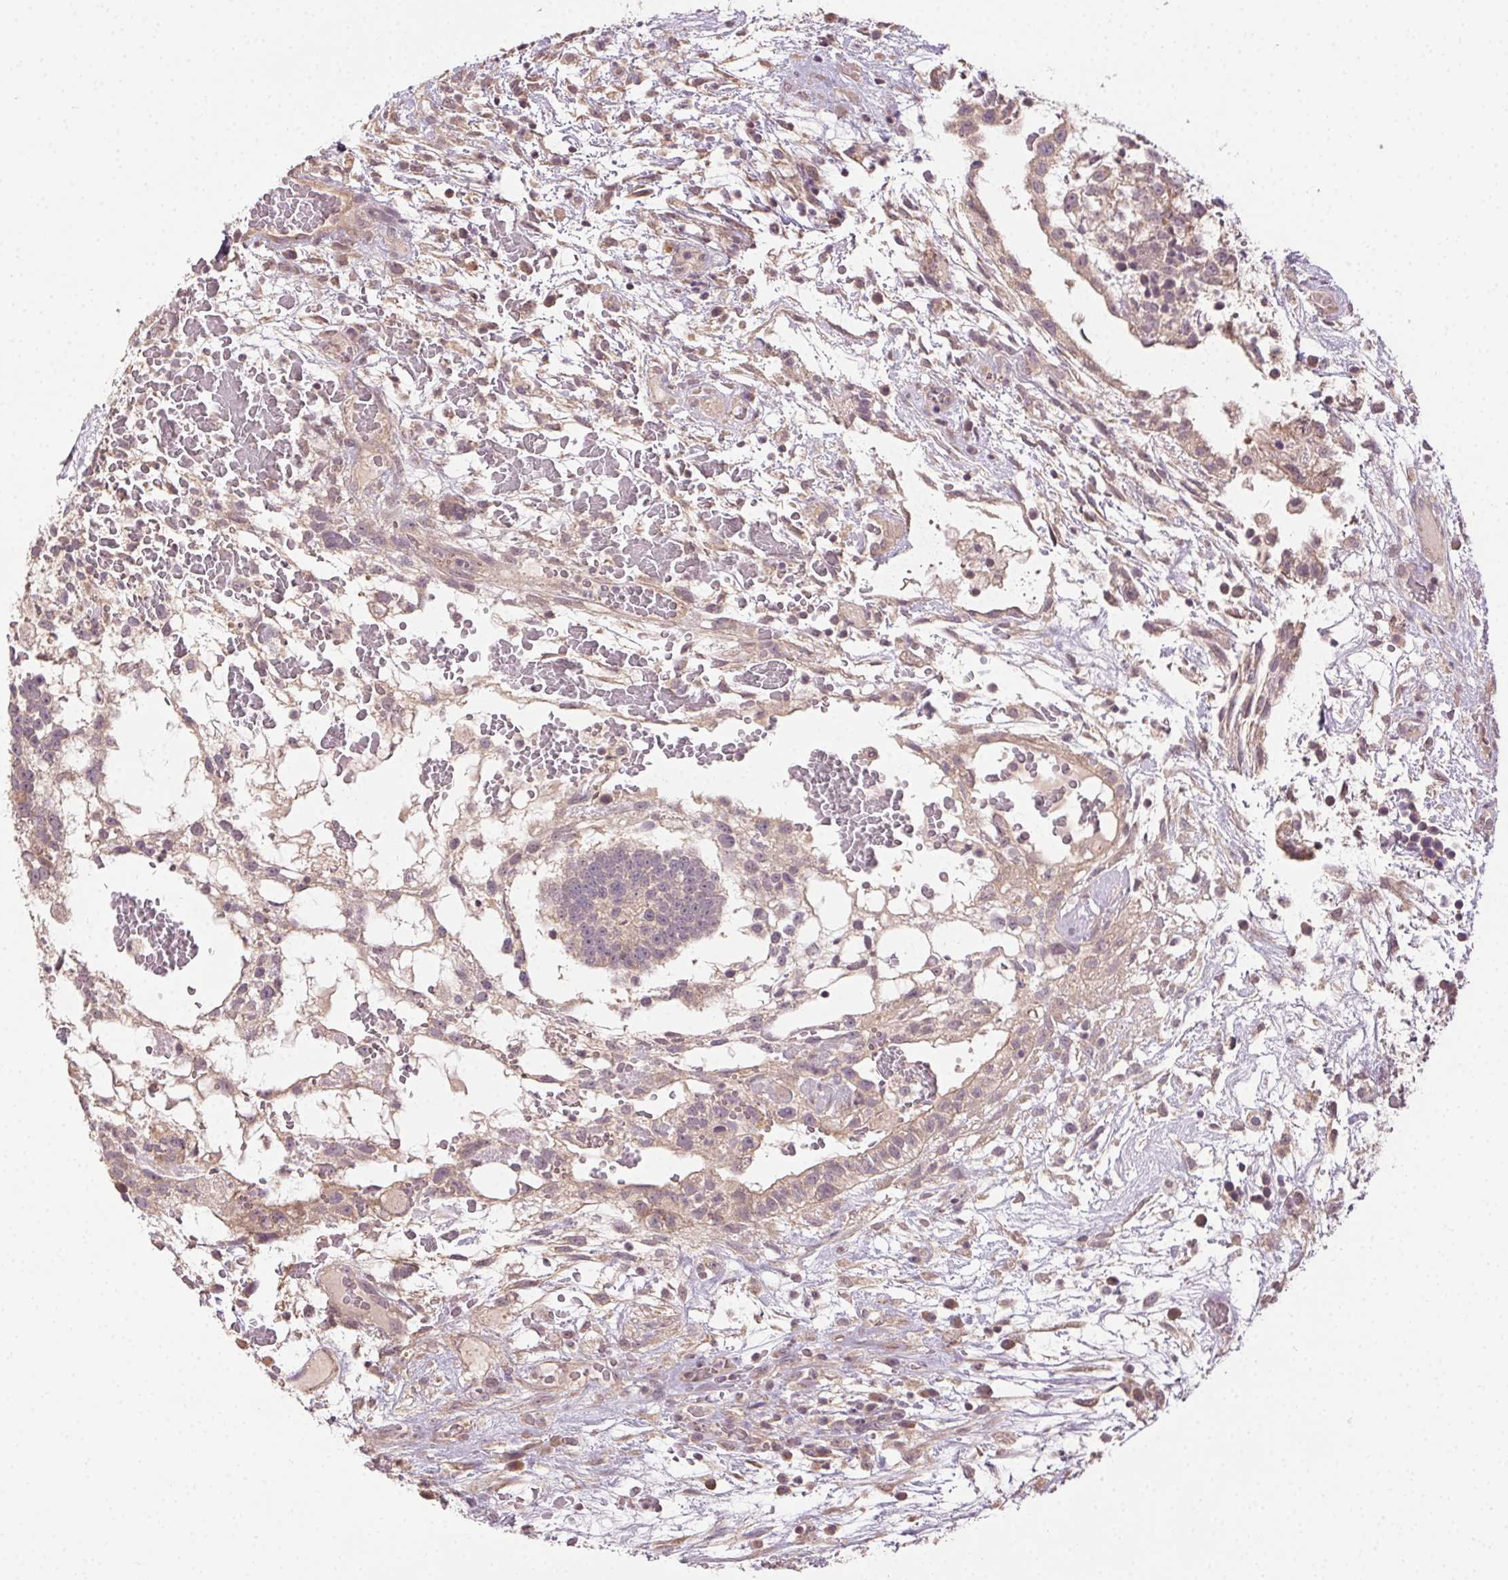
{"staining": {"intensity": "weak", "quantity": ">75%", "location": "cytoplasmic/membranous"}, "tissue": "testis cancer", "cell_type": "Tumor cells", "image_type": "cancer", "snomed": [{"axis": "morphology", "description": "Normal tissue, NOS"}, {"axis": "morphology", "description": "Carcinoma, Embryonal, NOS"}, {"axis": "topography", "description": "Testis"}], "caption": "Immunohistochemical staining of human testis cancer (embryonal carcinoma) shows weak cytoplasmic/membranous protein expression in approximately >75% of tumor cells.", "gene": "ATP1B3", "patient": {"sex": "male", "age": 32}}